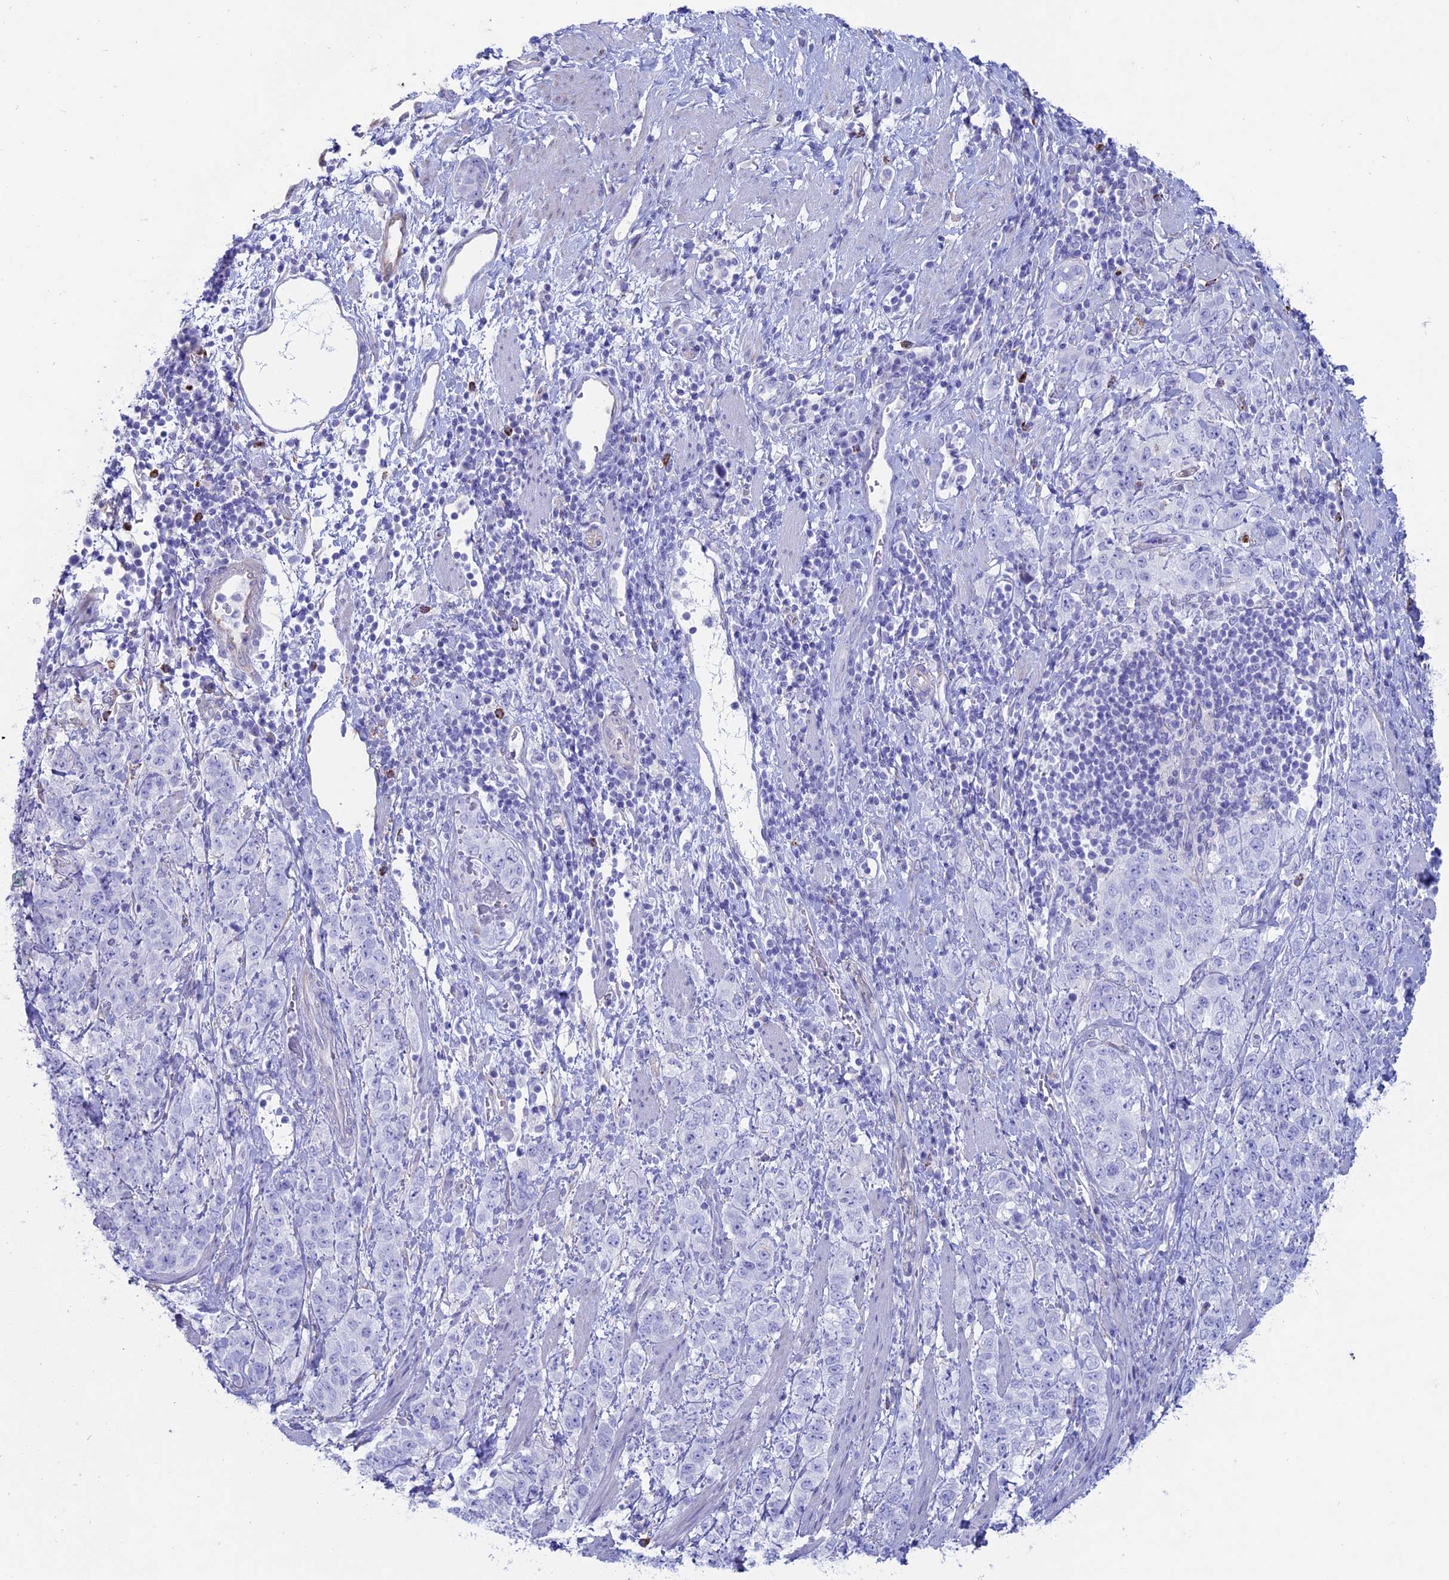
{"staining": {"intensity": "negative", "quantity": "none", "location": "none"}, "tissue": "stomach cancer", "cell_type": "Tumor cells", "image_type": "cancer", "snomed": [{"axis": "morphology", "description": "Adenocarcinoma, NOS"}, {"axis": "topography", "description": "Stomach"}], "caption": "Micrograph shows no significant protein staining in tumor cells of stomach cancer. (DAB immunohistochemistry (IHC), high magnification).", "gene": "OR2AE1", "patient": {"sex": "male", "age": 48}}